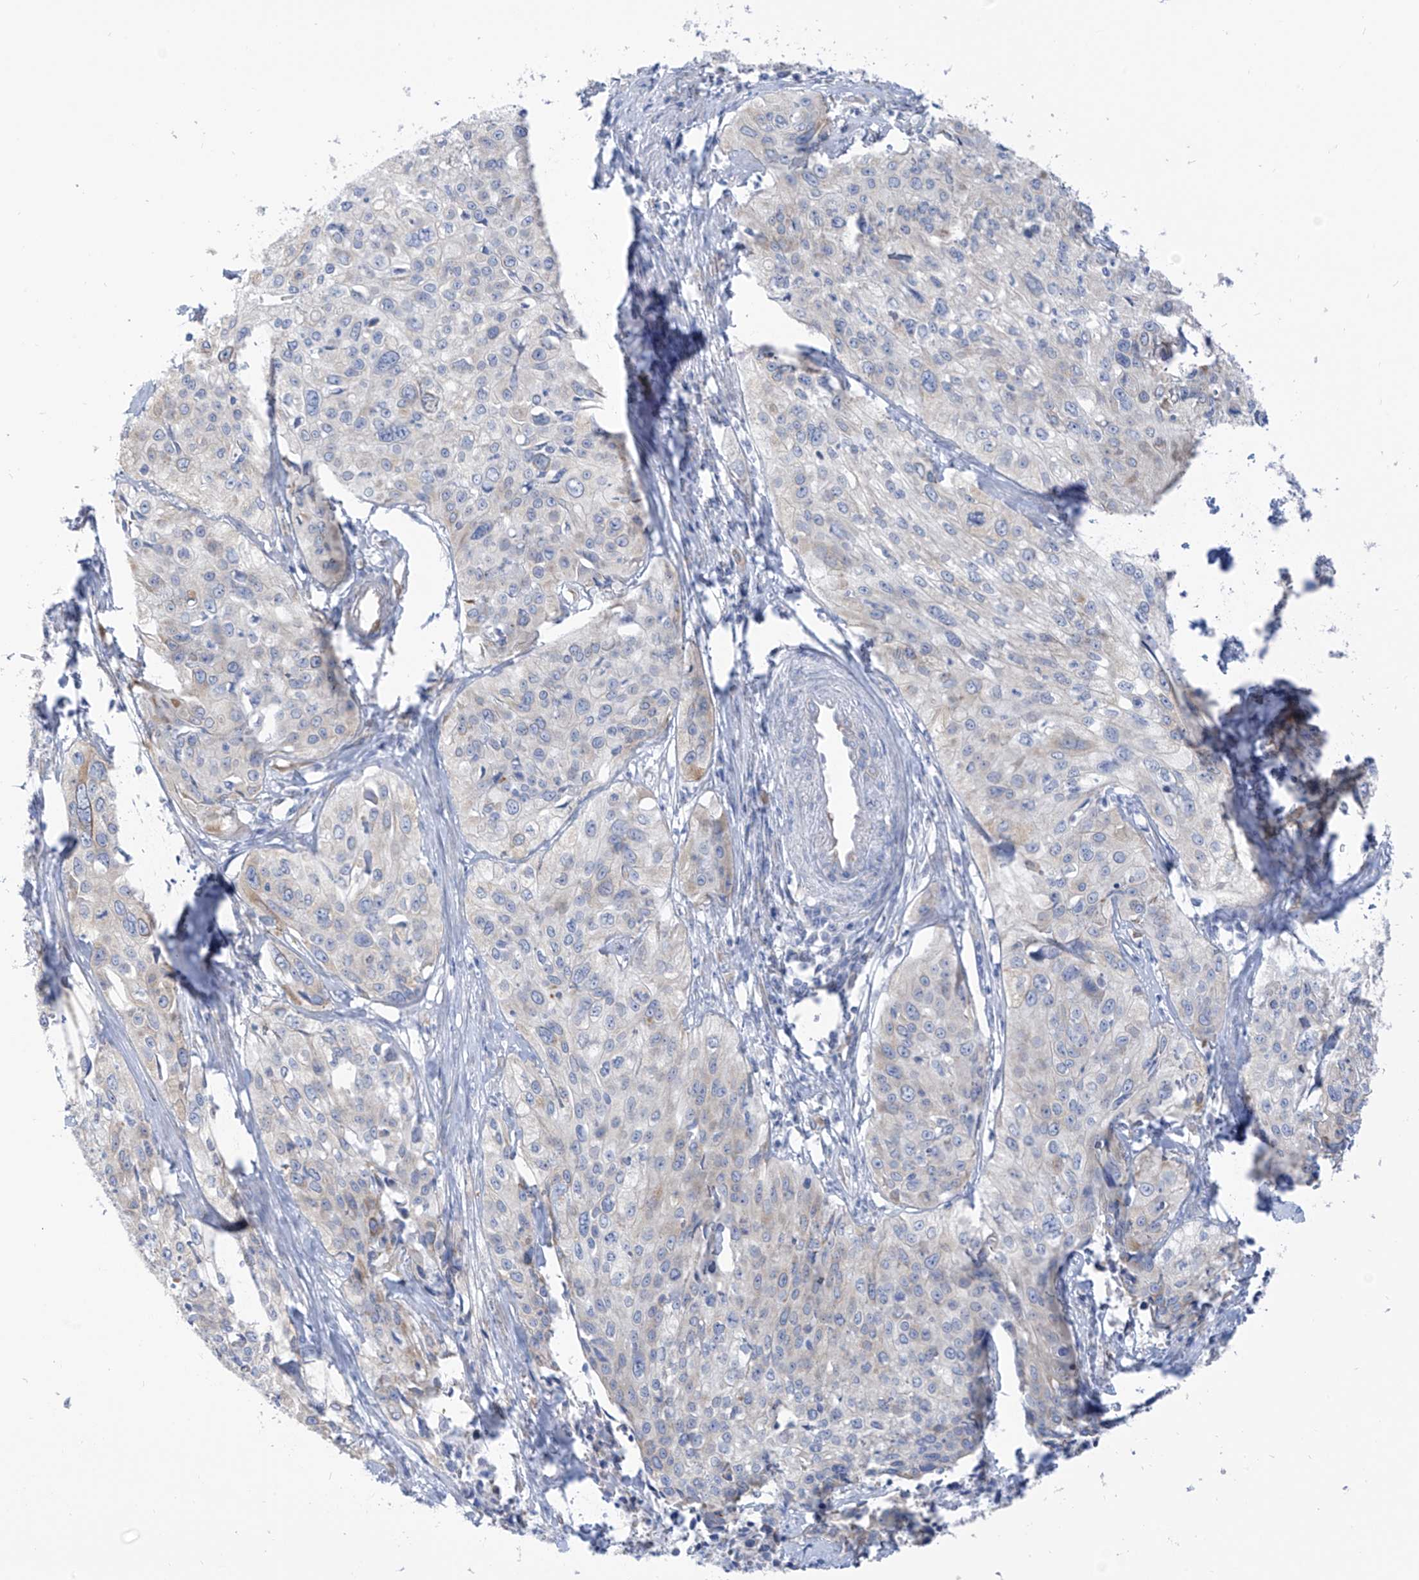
{"staining": {"intensity": "negative", "quantity": "none", "location": "none"}, "tissue": "cervical cancer", "cell_type": "Tumor cells", "image_type": "cancer", "snomed": [{"axis": "morphology", "description": "Squamous cell carcinoma, NOS"}, {"axis": "topography", "description": "Cervix"}], "caption": "An immunohistochemistry (IHC) image of cervical cancer (squamous cell carcinoma) is shown. There is no staining in tumor cells of cervical cancer (squamous cell carcinoma).", "gene": "RCN2", "patient": {"sex": "female", "age": 31}}